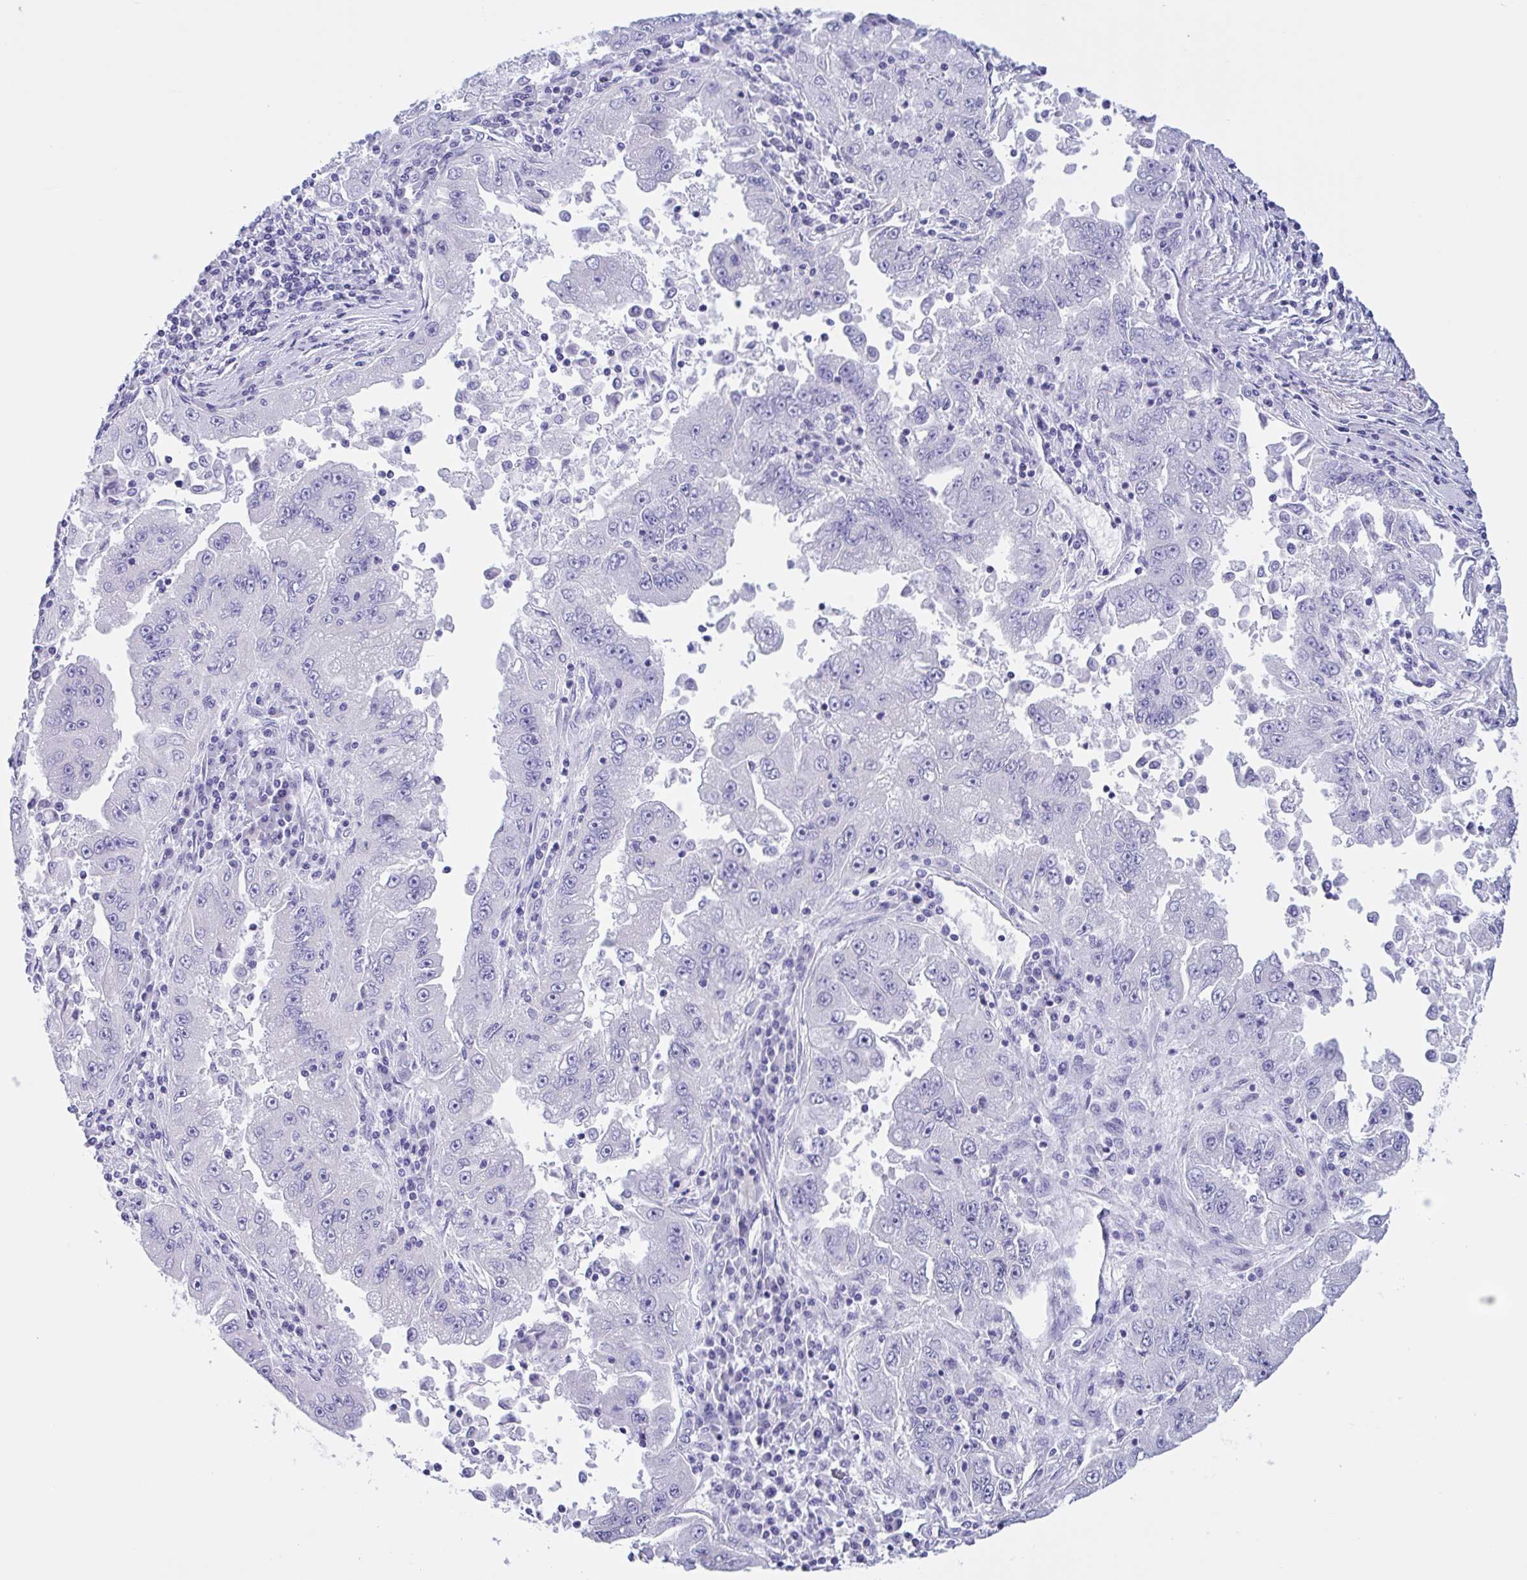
{"staining": {"intensity": "negative", "quantity": "none", "location": "none"}, "tissue": "lung cancer", "cell_type": "Tumor cells", "image_type": "cancer", "snomed": [{"axis": "morphology", "description": "Adenocarcinoma, NOS"}, {"axis": "morphology", "description": "Adenocarcinoma primary or metastatic"}, {"axis": "topography", "description": "Lung"}], "caption": "Micrograph shows no protein positivity in tumor cells of adenocarcinoma primary or metastatic (lung) tissue.", "gene": "AHCYL2", "patient": {"sex": "male", "age": 74}}